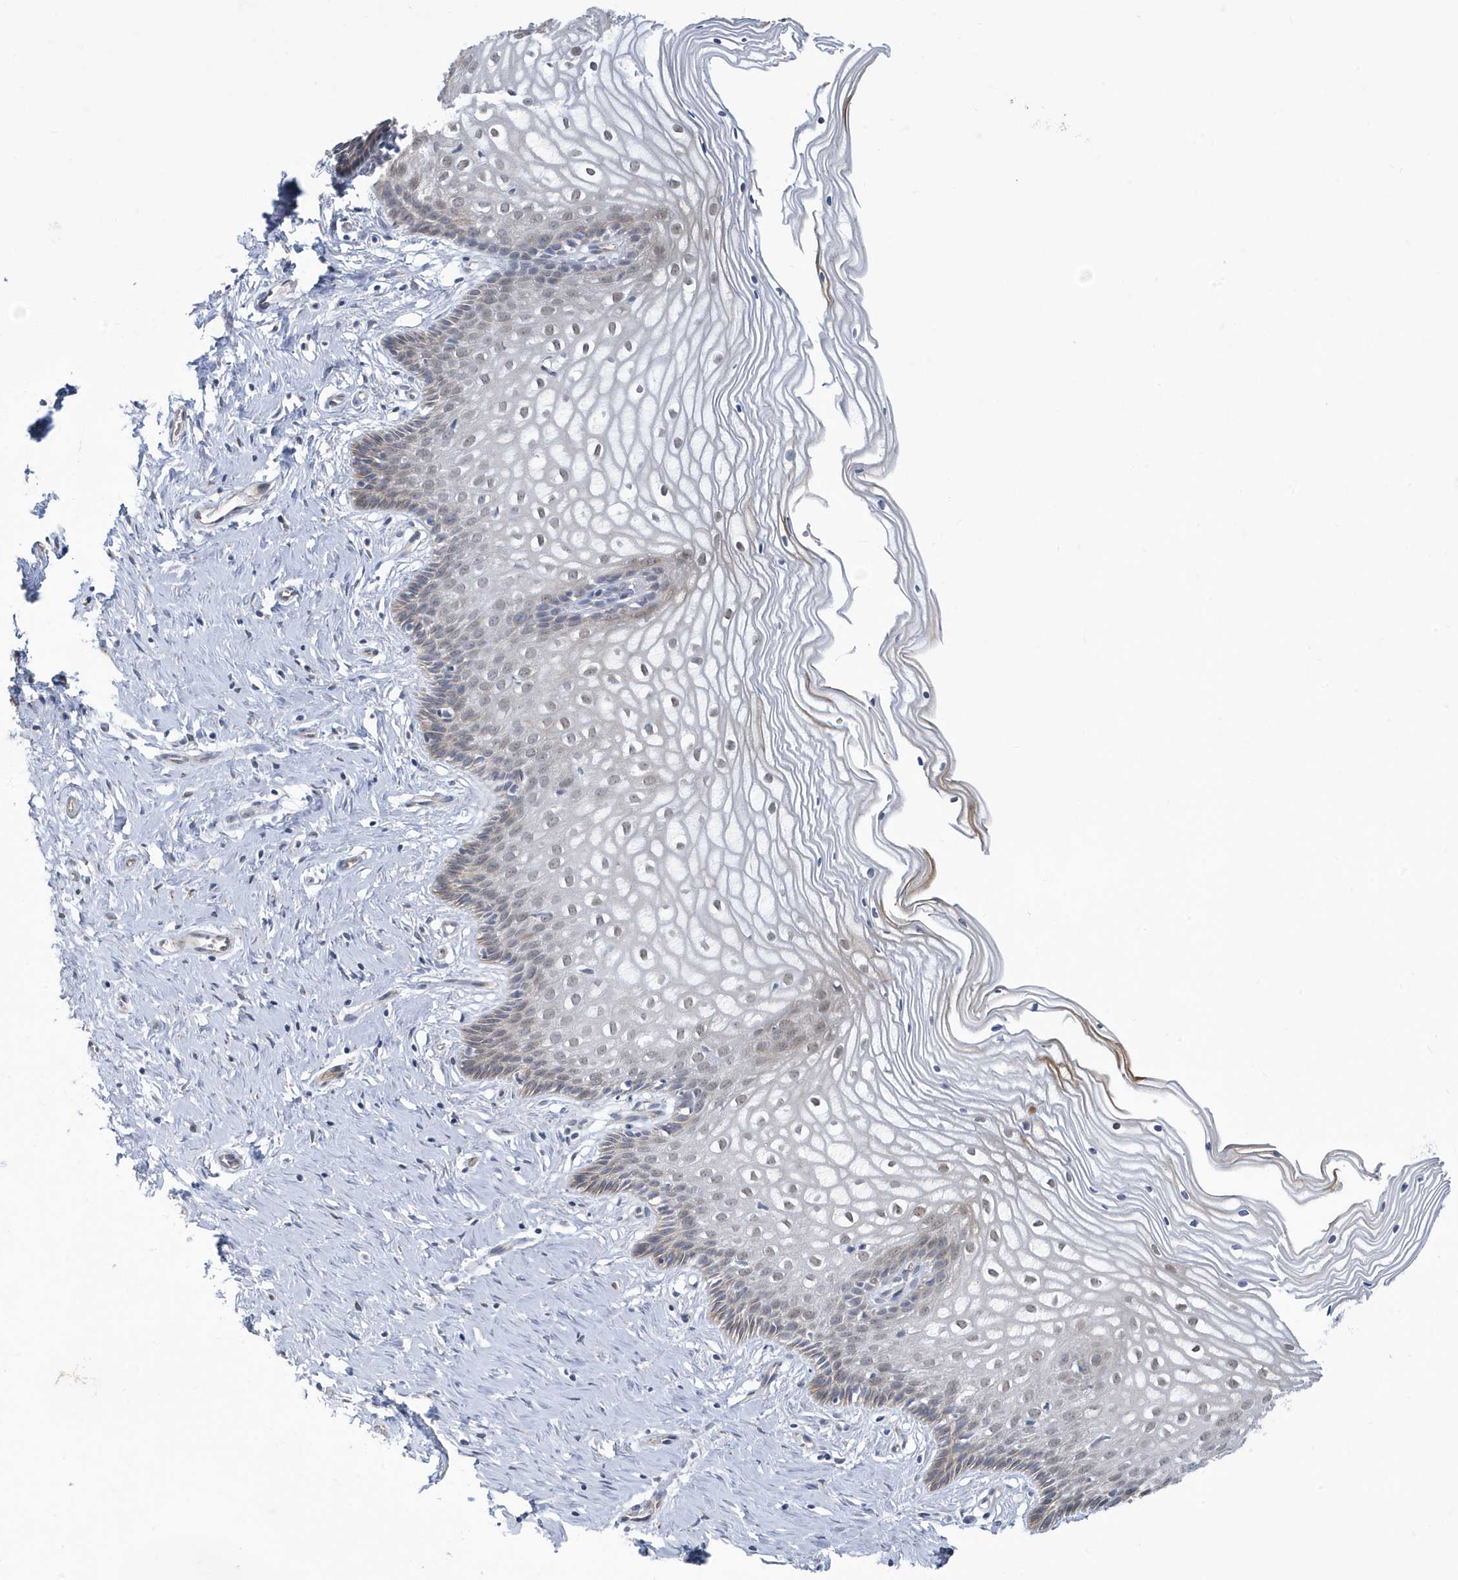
{"staining": {"intensity": "moderate", "quantity": "<25%", "location": "cytoplasmic/membranous"}, "tissue": "cervix", "cell_type": "Glandular cells", "image_type": "normal", "snomed": [{"axis": "morphology", "description": "Normal tissue, NOS"}, {"axis": "topography", "description": "Cervix"}], "caption": "DAB (3,3'-diaminobenzidine) immunohistochemical staining of benign human cervix demonstrates moderate cytoplasmic/membranous protein expression in about <25% of glandular cells.", "gene": "ZNF654", "patient": {"sex": "female", "age": 33}}